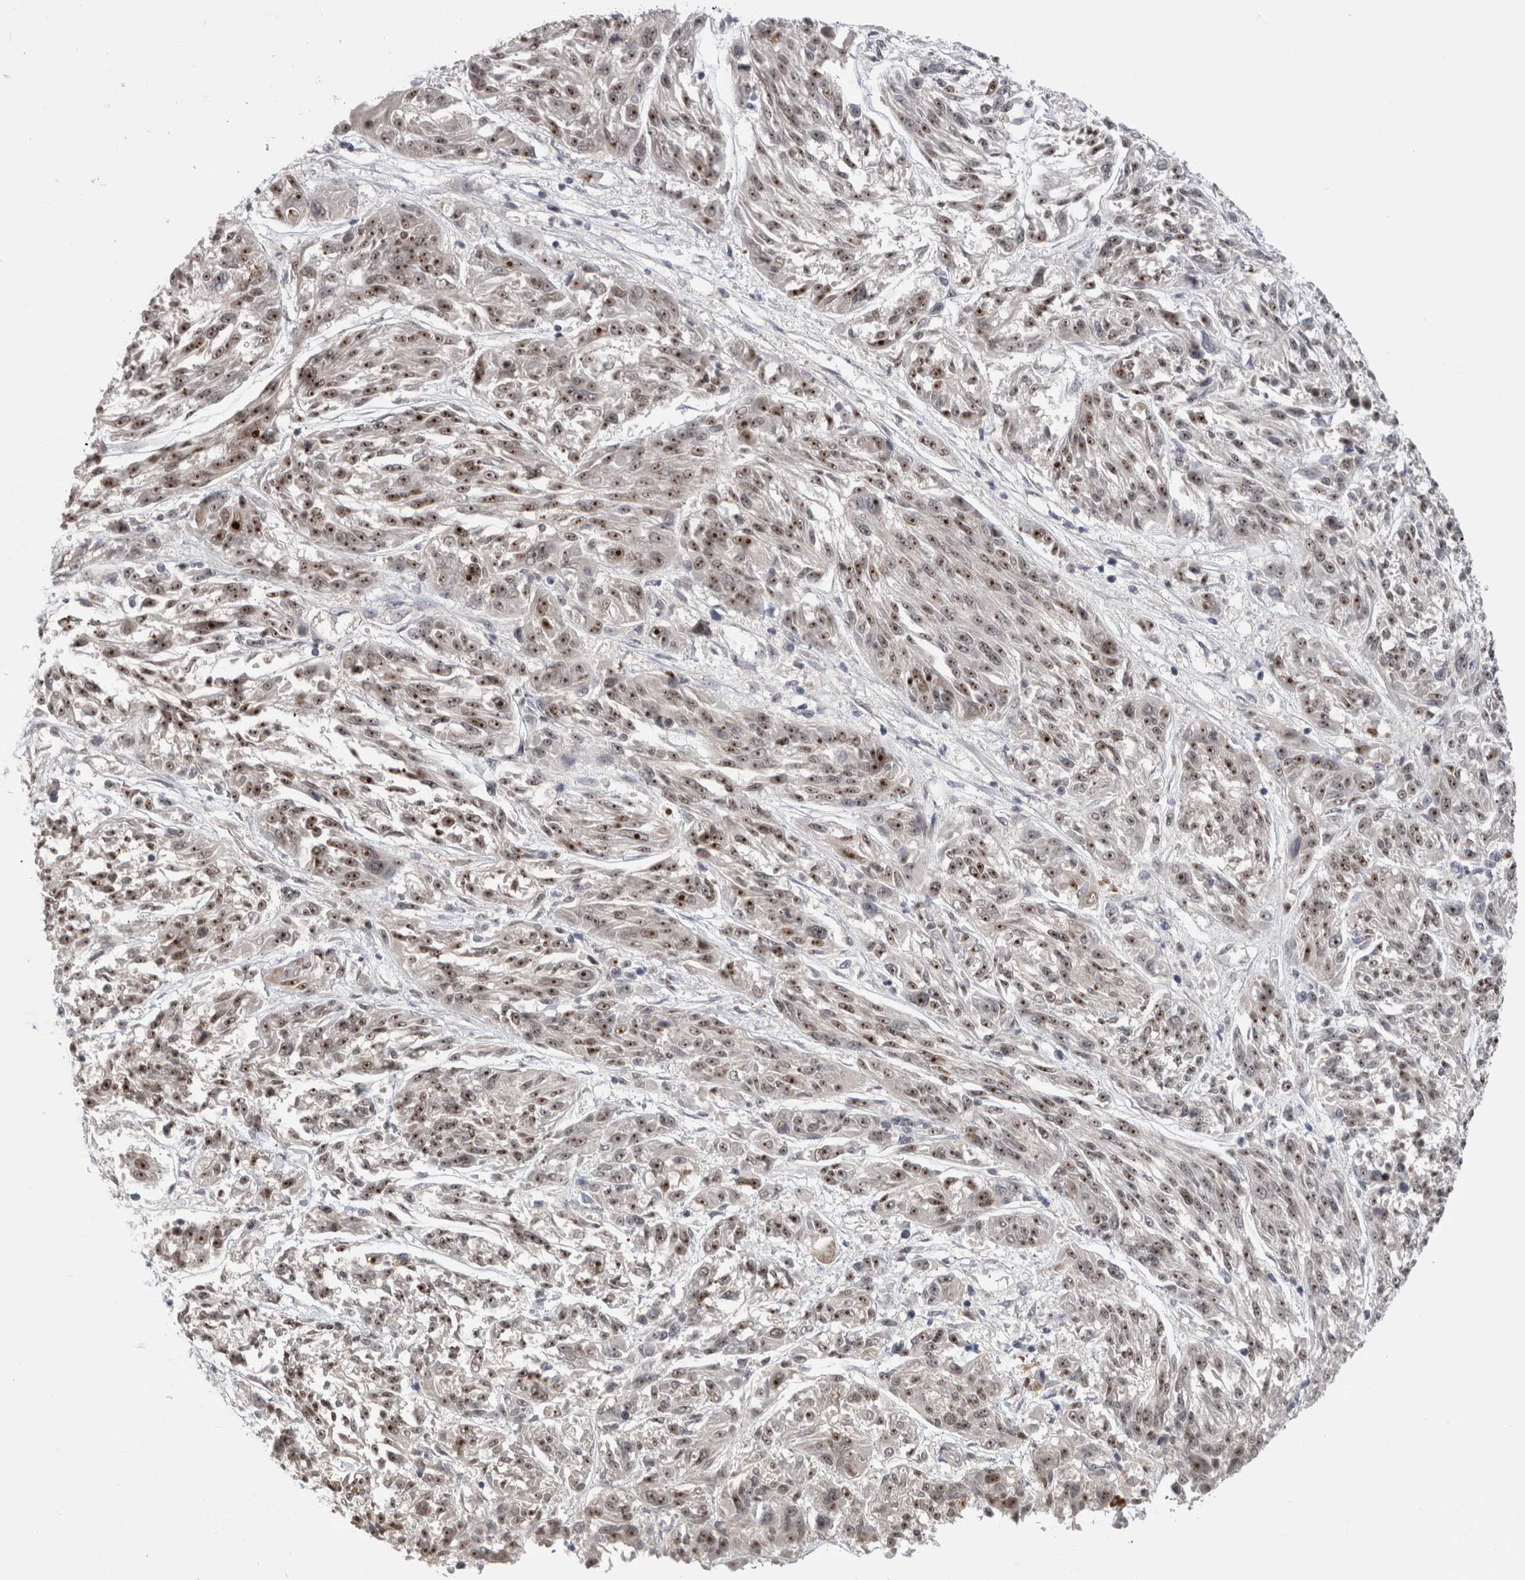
{"staining": {"intensity": "moderate", "quantity": ">75%", "location": "nuclear"}, "tissue": "melanoma", "cell_type": "Tumor cells", "image_type": "cancer", "snomed": [{"axis": "morphology", "description": "Malignant melanoma, NOS"}, {"axis": "topography", "description": "Skin"}], "caption": "The micrograph demonstrates staining of melanoma, revealing moderate nuclear protein staining (brown color) within tumor cells.", "gene": "ZNF24", "patient": {"sex": "male", "age": 53}}